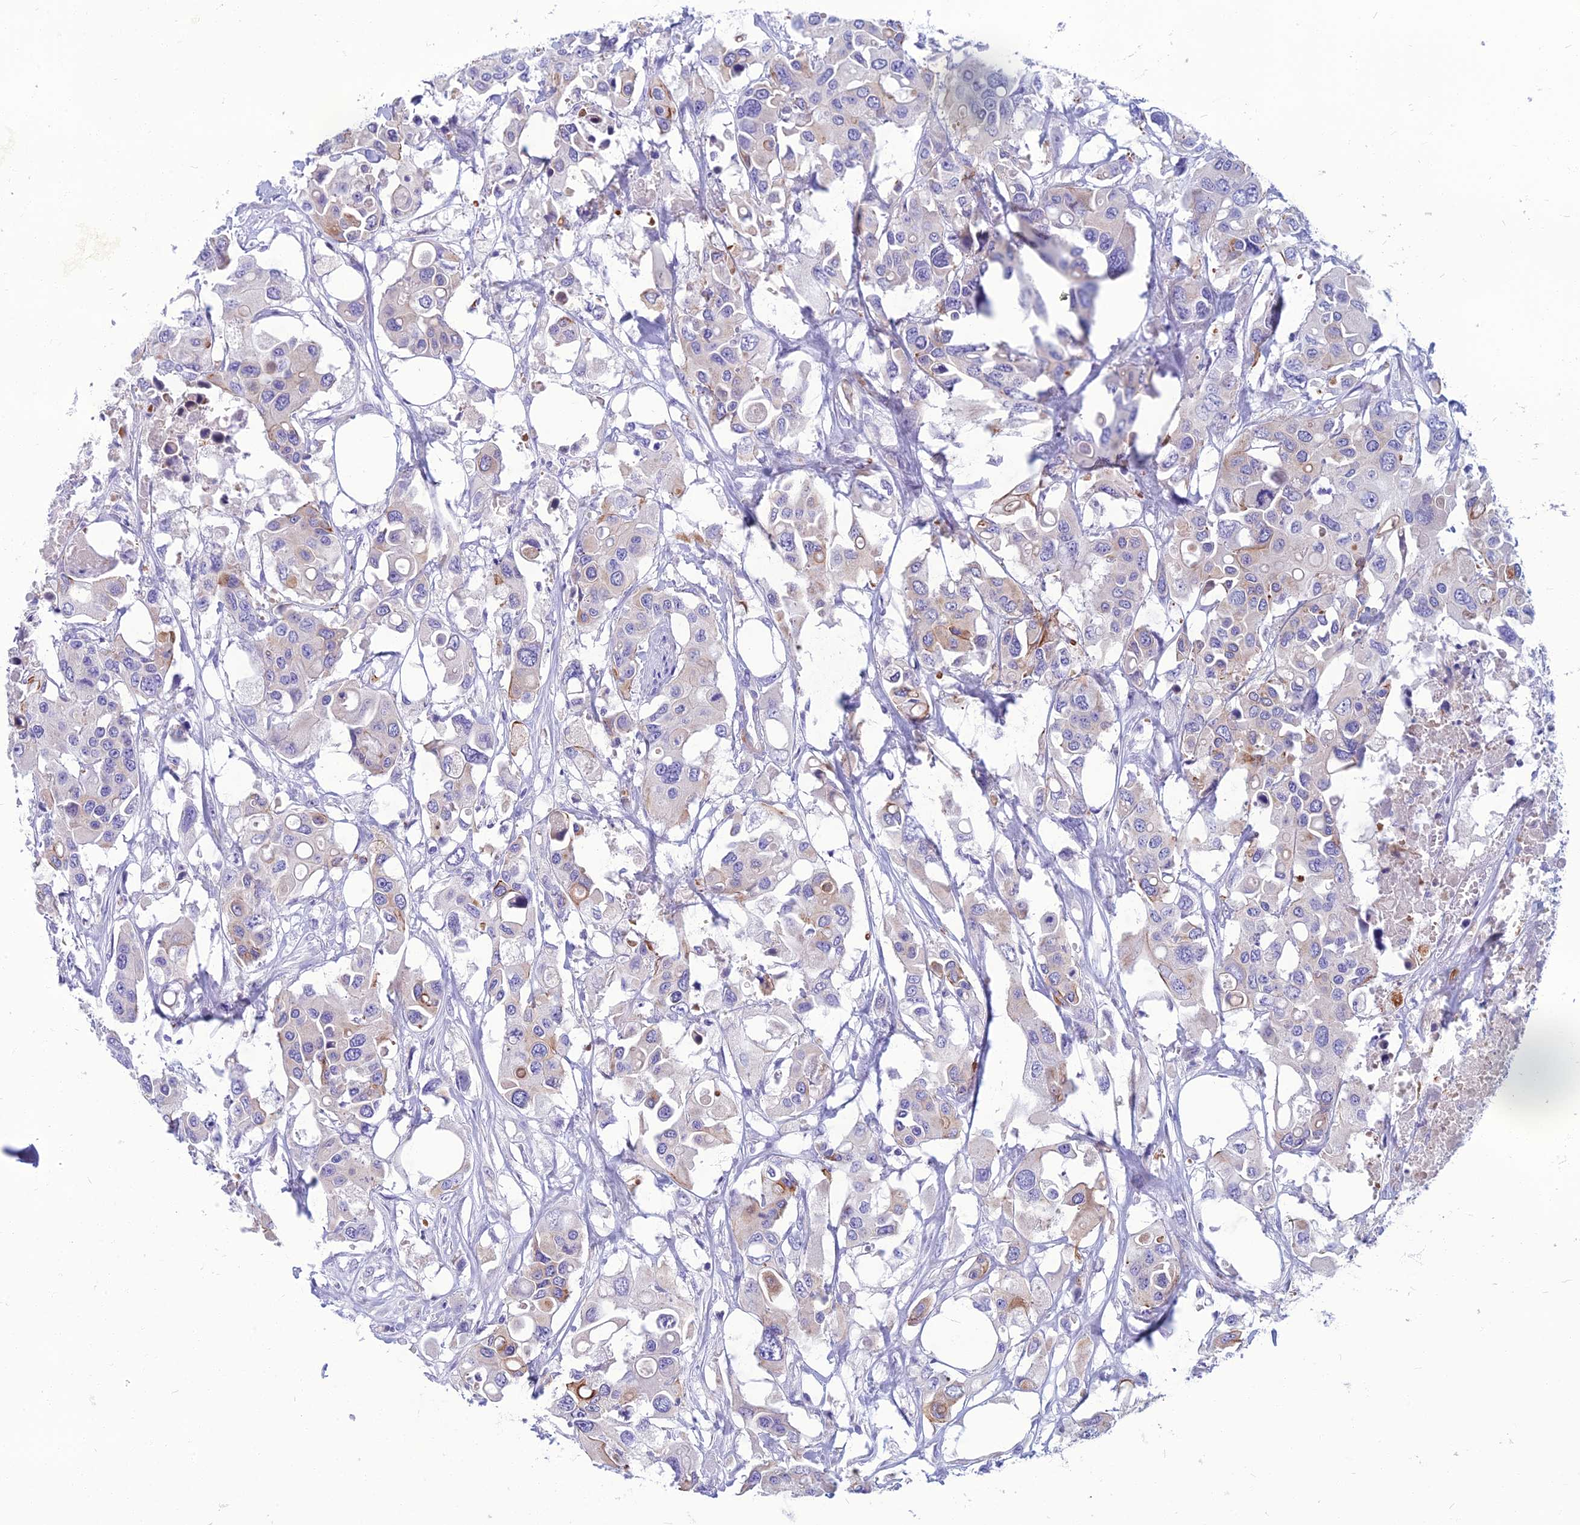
{"staining": {"intensity": "weak", "quantity": "<25%", "location": "cytoplasmic/membranous"}, "tissue": "colorectal cancer", "cell_type": "Tumor cells", "image_type": "cancer", "snomed": [{"axis": "morphology", "description": "Adenocarcinoma, NOS"}, {"axis": "topography", "description": "Colon"}], "caption": "Tumor cells show no significant expression in colorectal cancer.", "gene": "SPTLC3", "patient": {"sex": "male", "age": 77}}